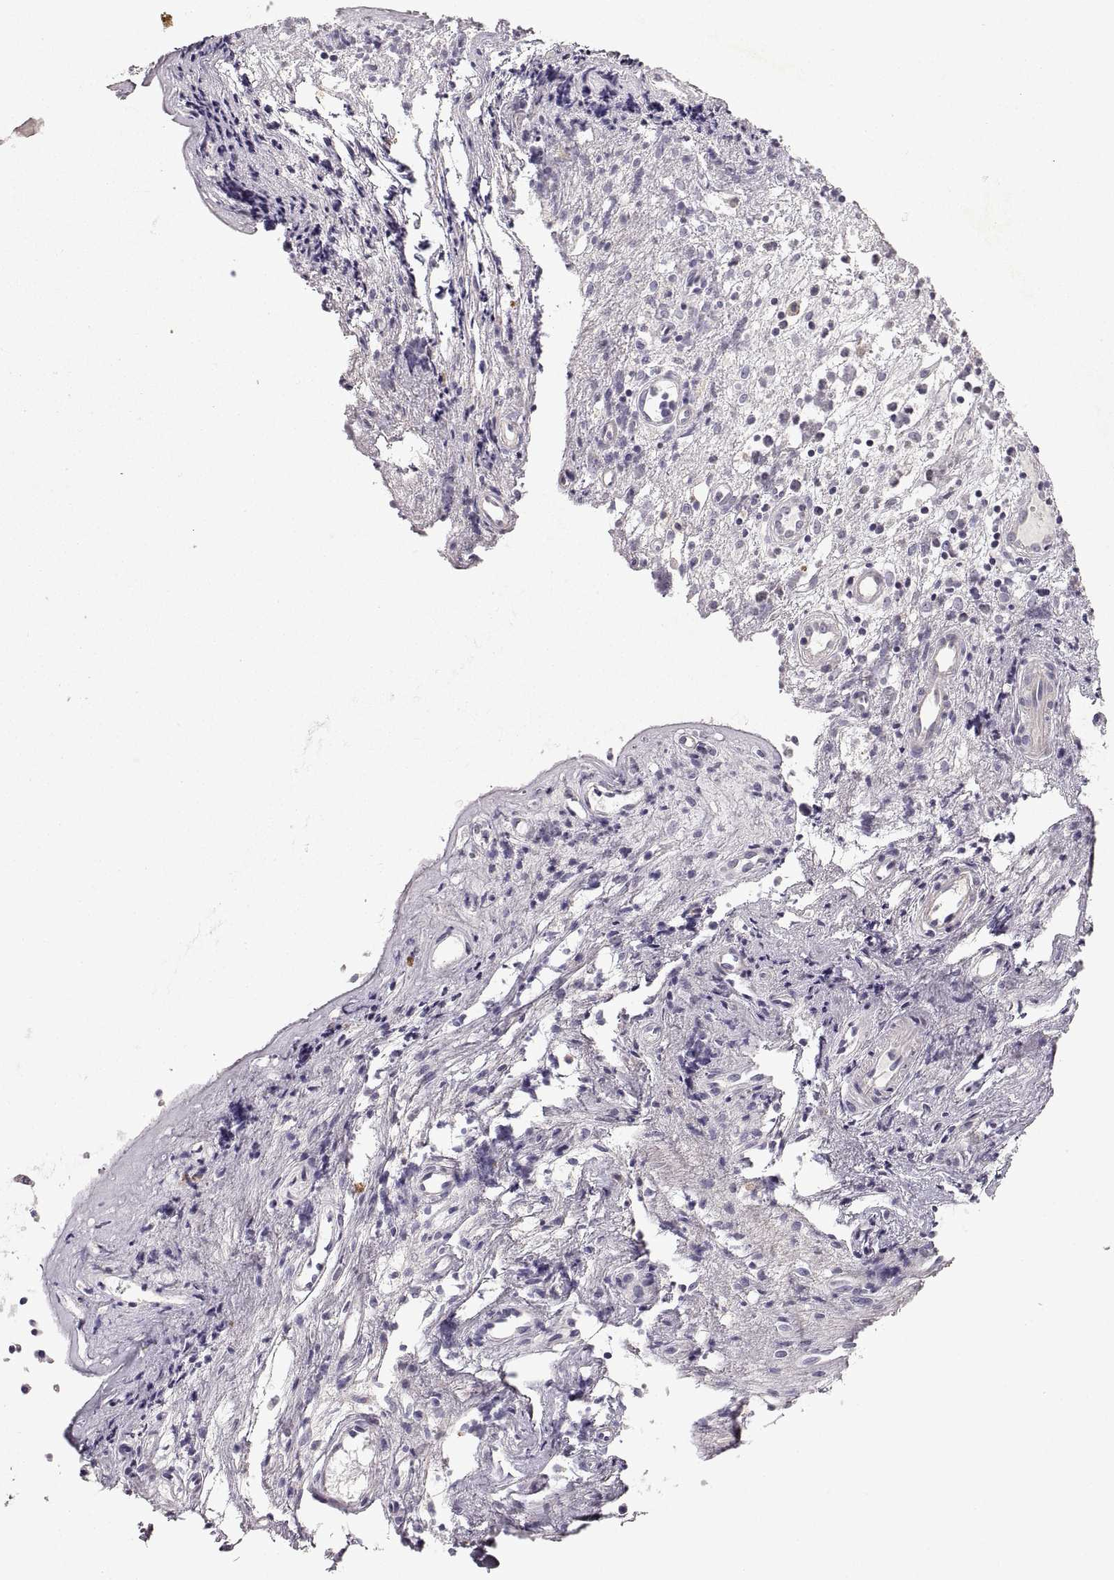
{"staining": {"intensity": "negative", "quantity": "none", "location": "none"}, "tissue": "nasopharynx", "cell_type": "Respiratory epithelial cells", "image_type": "normal", "snomed": [{"axis": "morphology", "description": "Normal tissue, NOS"}, {"axis": "topography", "description": "Nasopharynx"}], "caption": "Immunohistochemical staining of unremarkable nasopharynx reveals no significant staining in respiratory epithelial cells. (DAB immunohistochemistry visualized using brightfield microscopy, high magnification).", "gene": "ADAM11", "patient": {"sex": "female", "age": 47}}